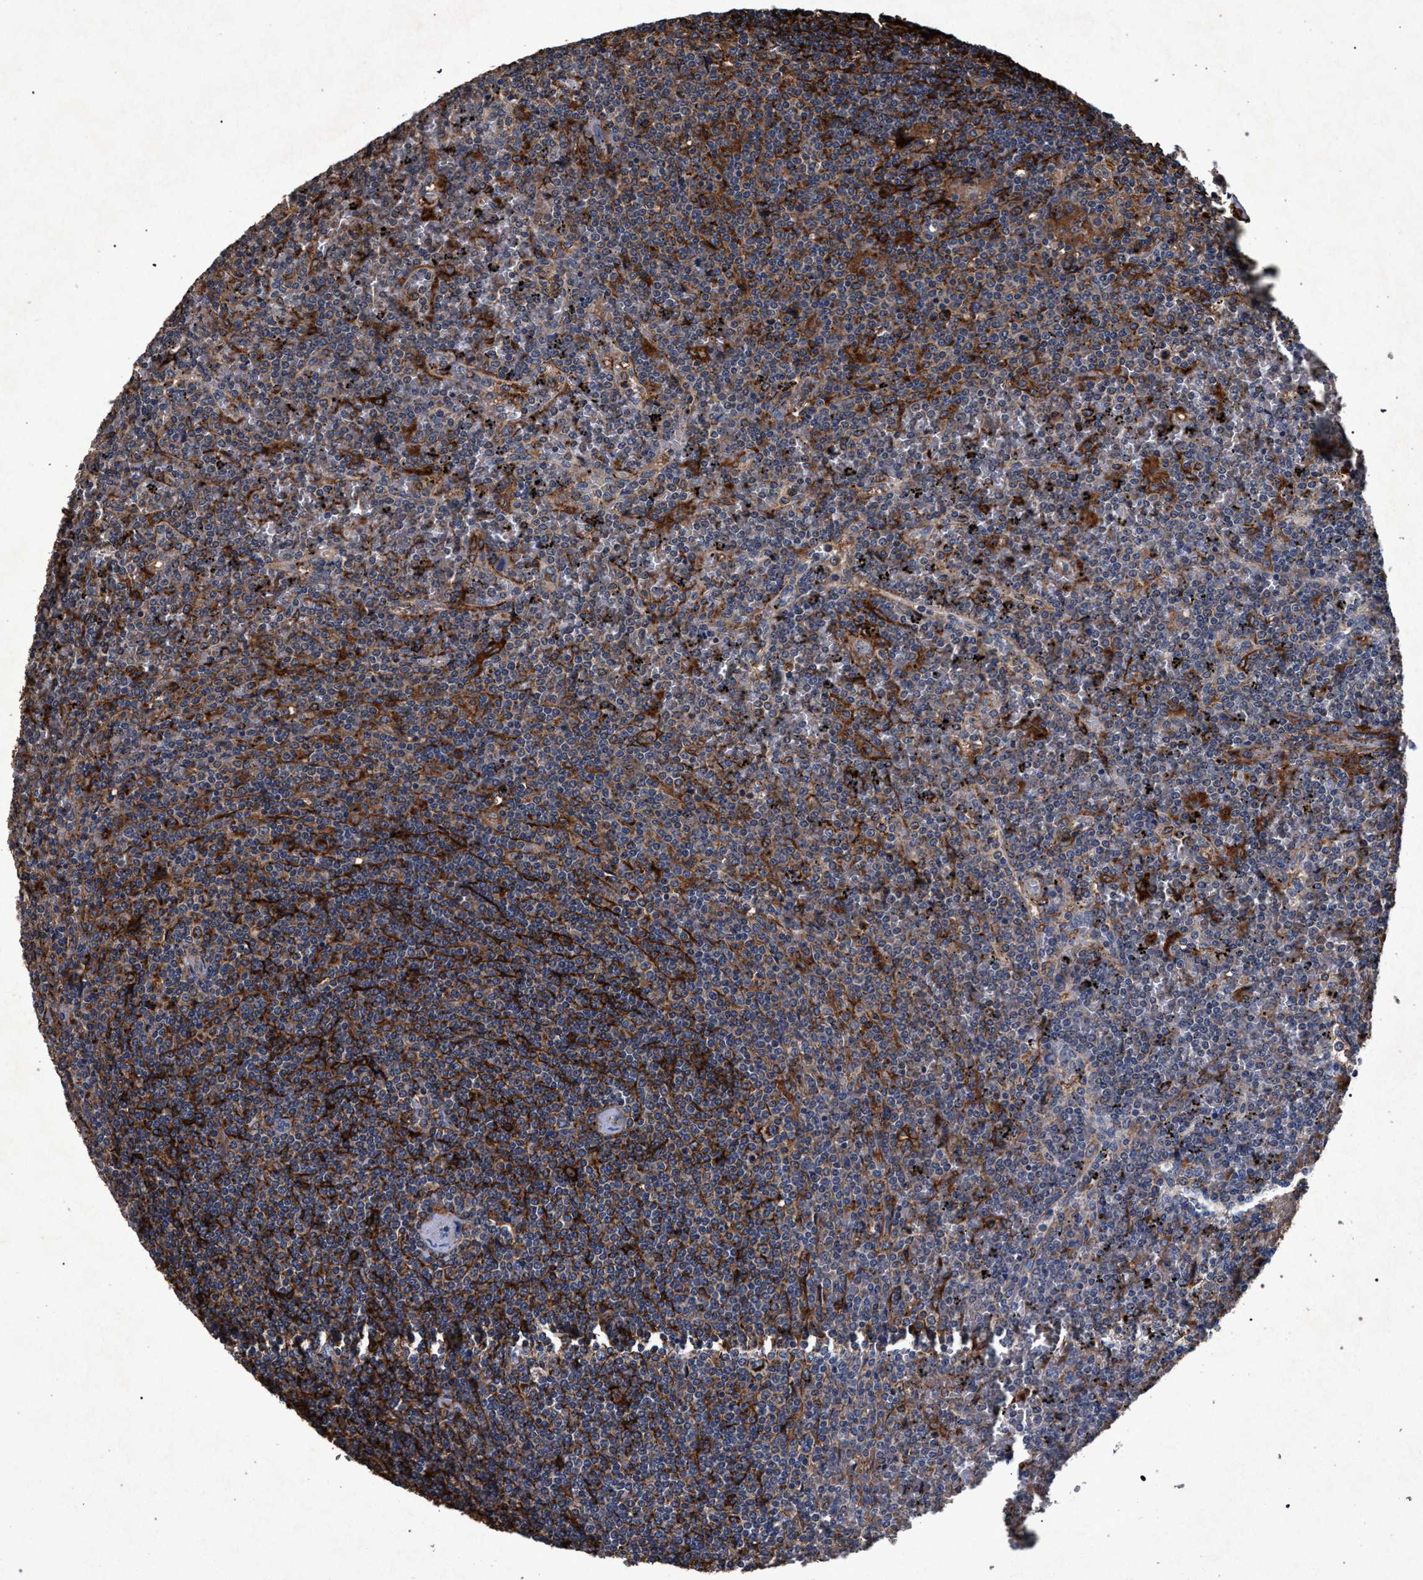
{"staining": {"intensity": "moderate", "quantity": "25%-75%", "location": "cytoplasmic/membranous"}, "tissue": "lymphoma", "cell_type": "Tumor cells", "image_type": "cancer", "snomed": [{"axis": "morphology", "description": "Malignant lymphoma, non-Hodgkin's type, Low grade"}, {"axis": "topography", "description": "Spleen"}], "caption": "Human low-grade malignant lymphoma, non-Hodgkin's type stained for a protein (brown) exhibits moderate cytoplasmic/membranous positive staining in approximately 25%-75% of tumor cells.", "gene": "MARCKS", "patient": {"sex": "female", "age": 19}}